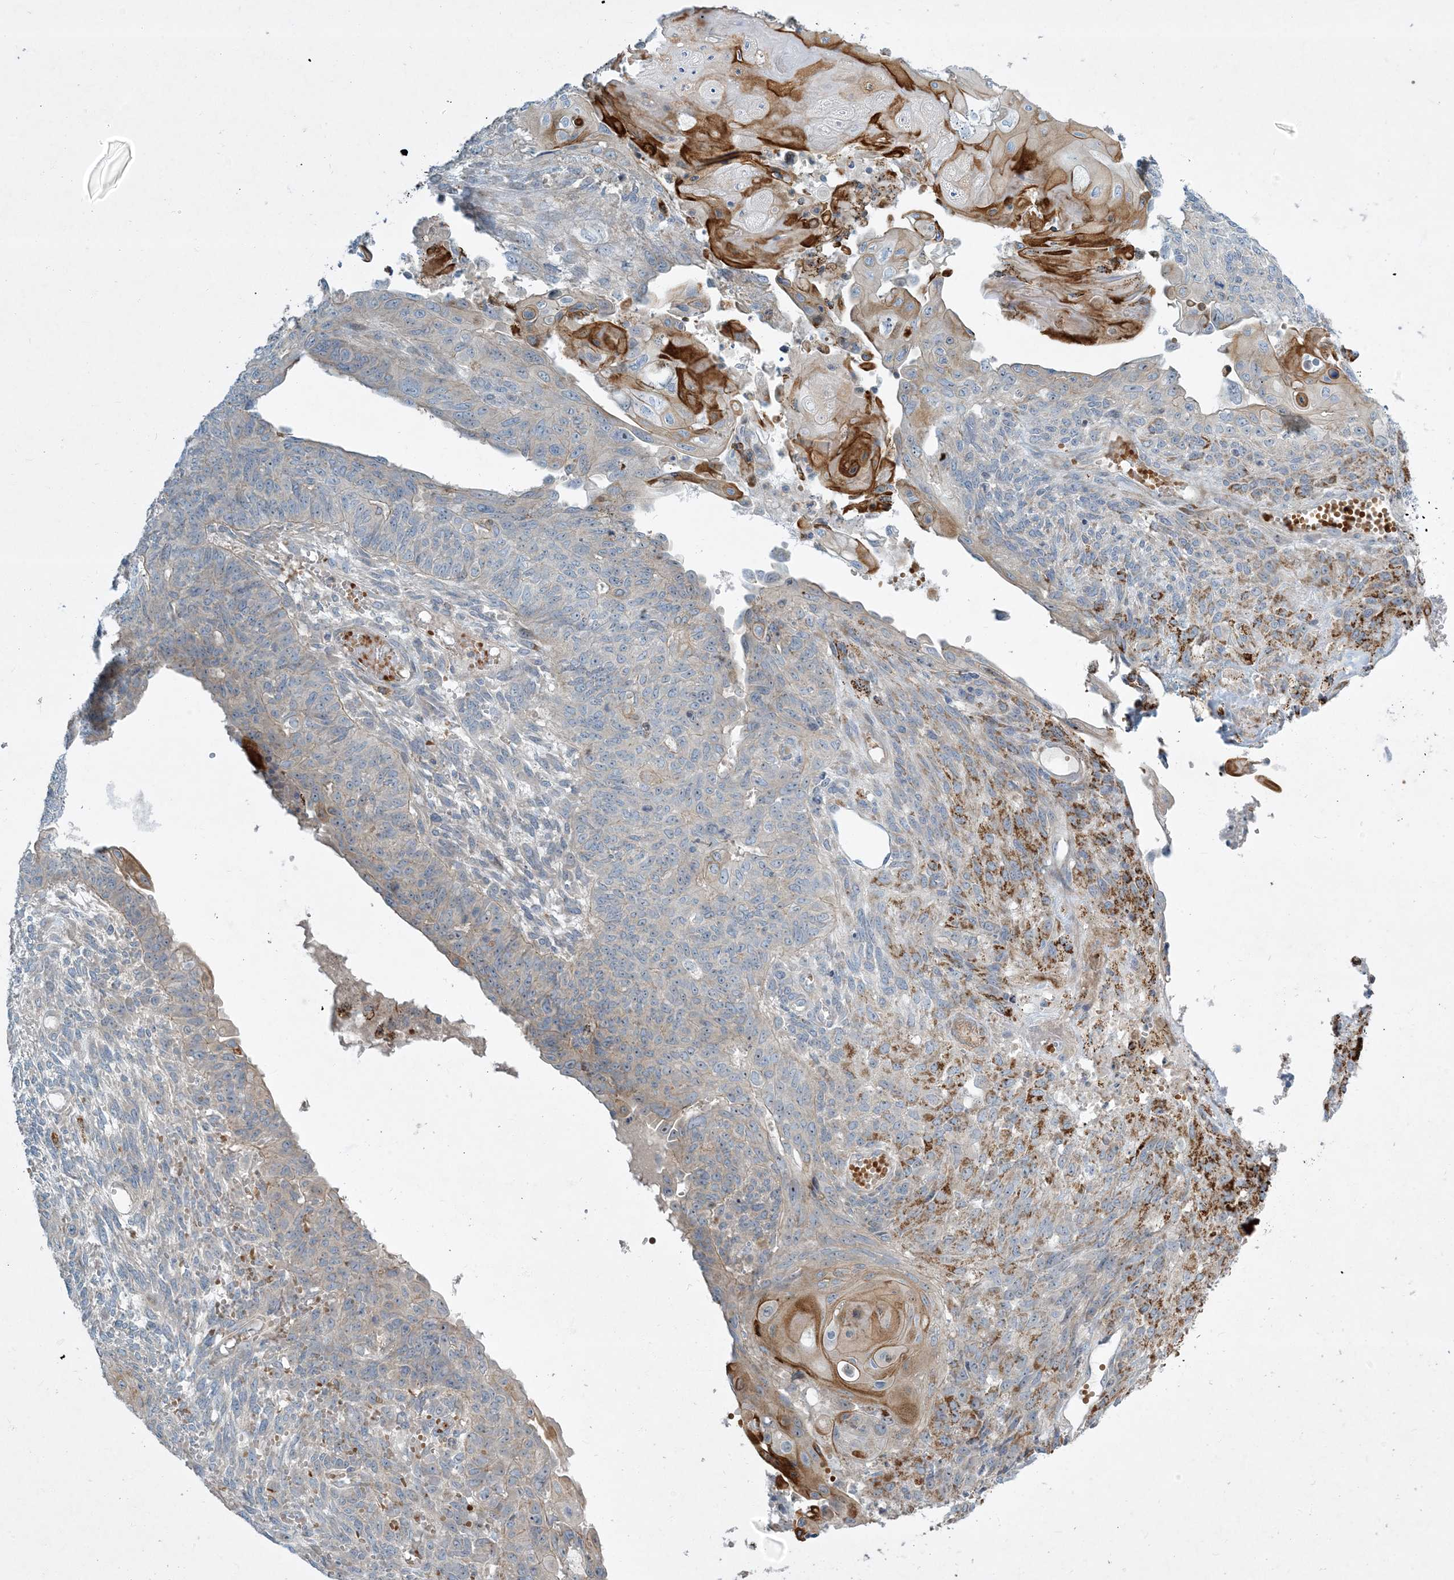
{"staining": {"intensity": "moderate", "quantity": "<25%", "location": "cytoplasmic/membranous"}, "tissue": "endometrial cancer", "cell_type": "Tumor cells", "image_type": "cancer", "snomed": [{"axis": "morphology", "description": "Adenocarcinoma, NOS"}, {"axis": "topography", "description": "Endometrium"}], "caption": "Tumor cells display moderate cytoplasmic/membranous expression in approximately <25% of cells in endometrial adenocarcinoma.", "gene": "LTN1", "patient": {"sex": "female", "age": 32}}